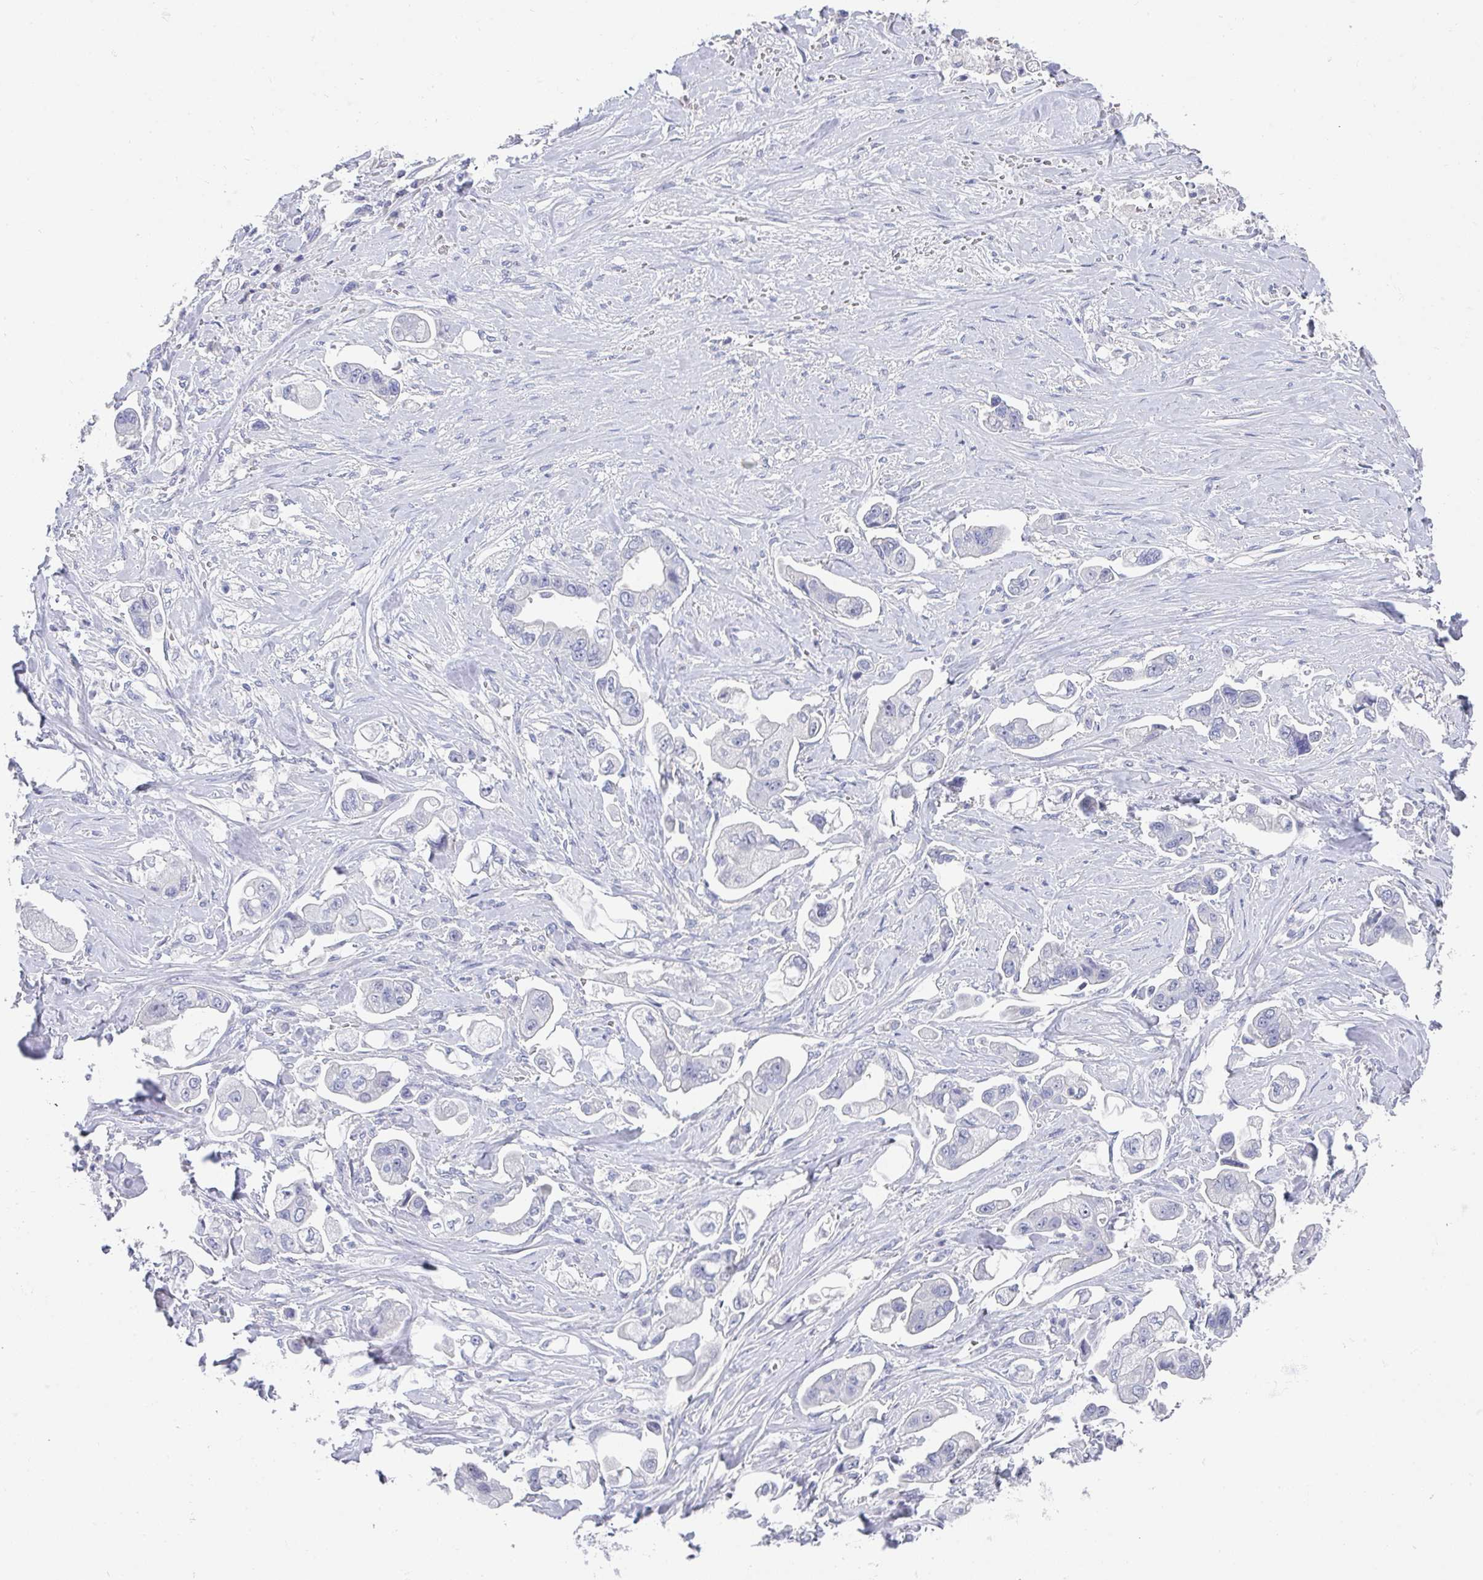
{"staining": {"intensity": "negative", "quantity": "none", "location": "none"}, "tissue": "stomach cancer", "cell_type": "Tumor cells", "image_type": "cancer", "snomed": [{"axis": "morphology", "description": "Adenocarcinoma, NOS"}, {"axis": "topography", "description": "Stomach"}], "caption": "A high-resolution photomicrograph shows immunohistochemistry (IHC) staining of stomach cancer, which demonstrates no significant positivity in tumor cells.", "gene": "NOXRED1", "patient": {"sex": "male", "age": 62}}